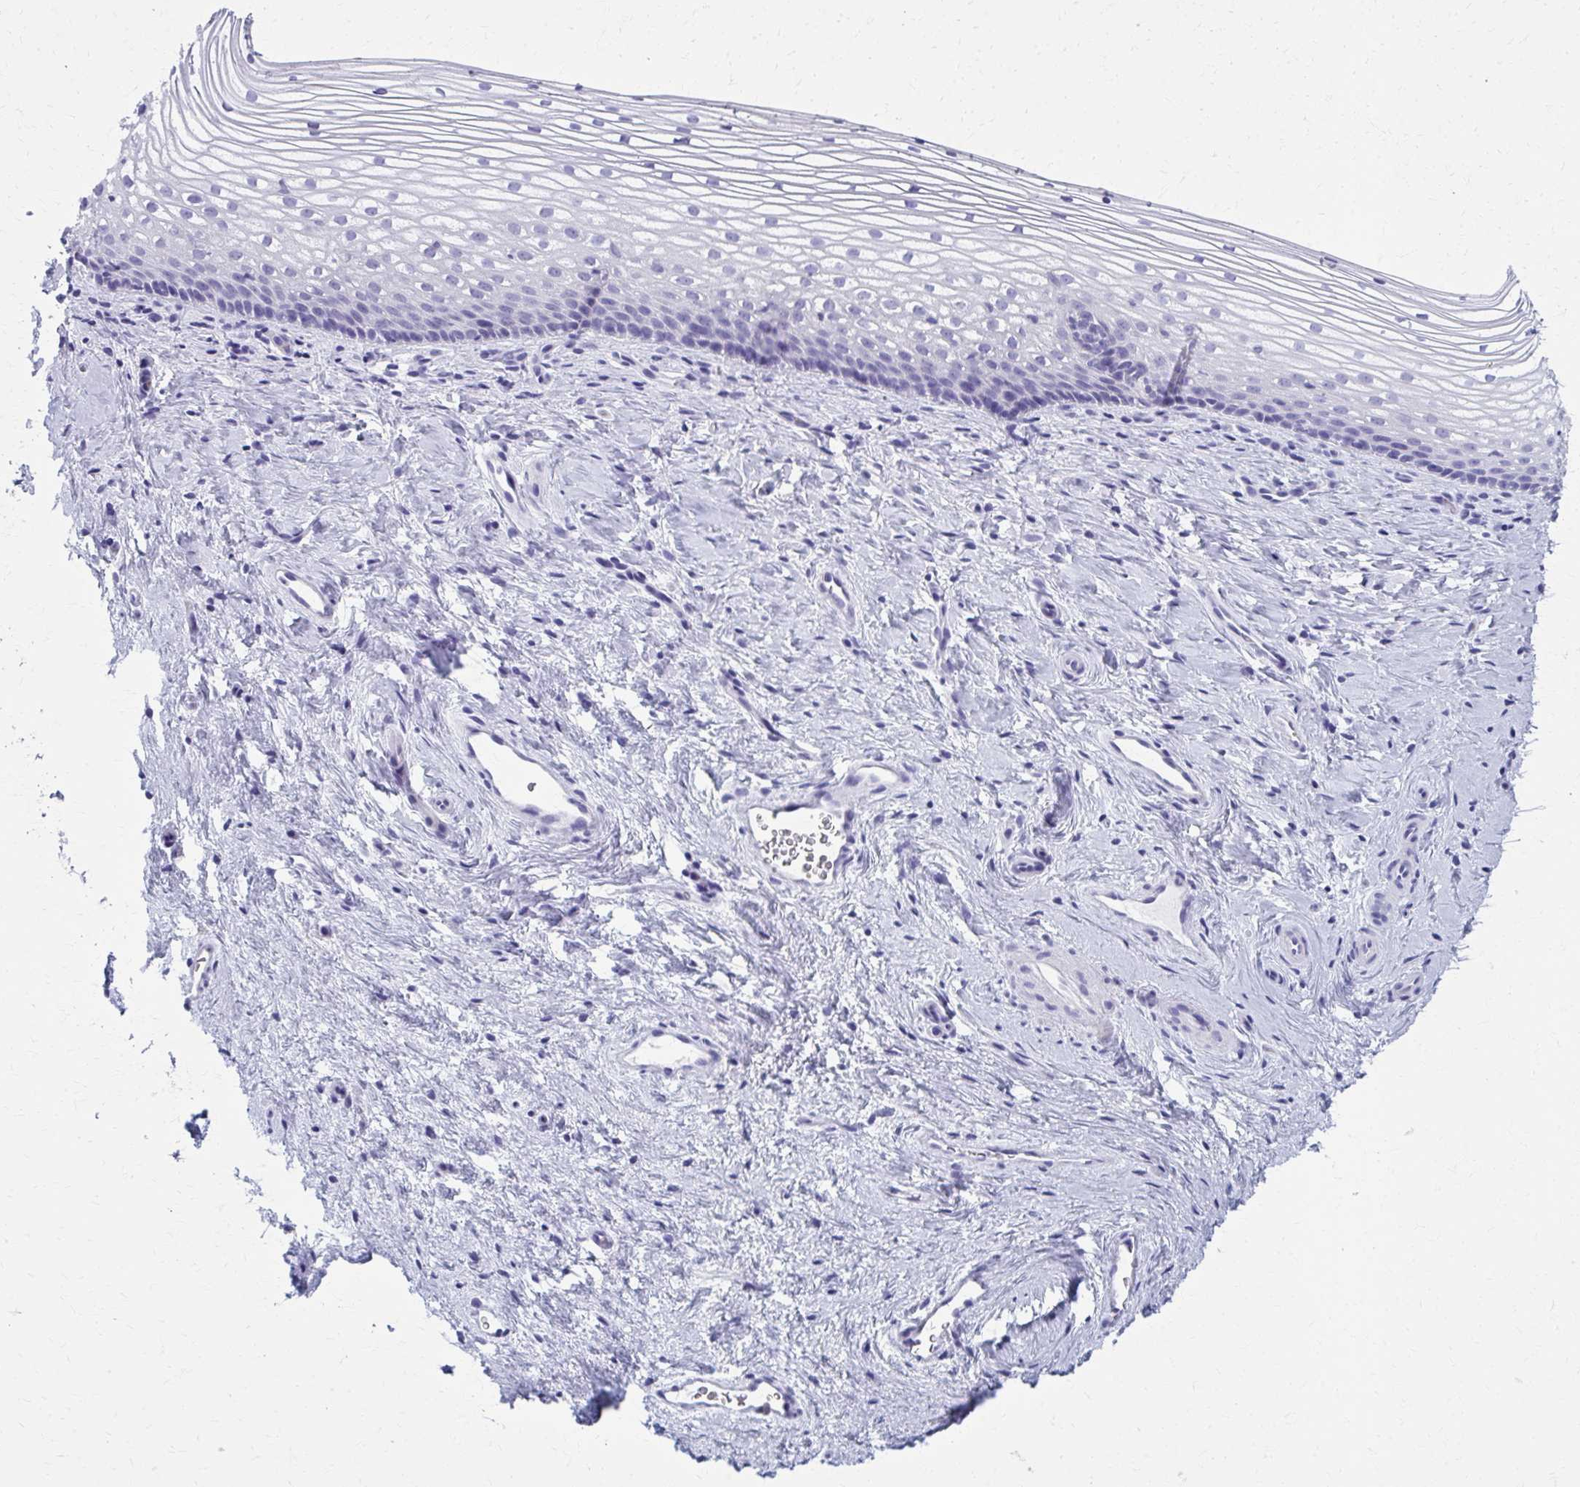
{"staining": {"intensity": "negative", "quantity": "none", "location": "none"}, "tissue": "vagina", "cell_type": "Squamous epithelial cells", "image_type": "normal", "snomed": [{"axis": "morphology", "description": "Normal tissue, NOS"}, {"axis": "topography", "description": "Vagina"}], "caption": "The photomicrograph exhibits no staining of squamous epithelial cells in unremarkable vagina. (Stains: DAB IHC with hematoxylin counter stain, Microscopy: brightfield microscopy at high magnification).", "gene": "MPLKIP", "patient": {"sex": "female", "age": 51}}